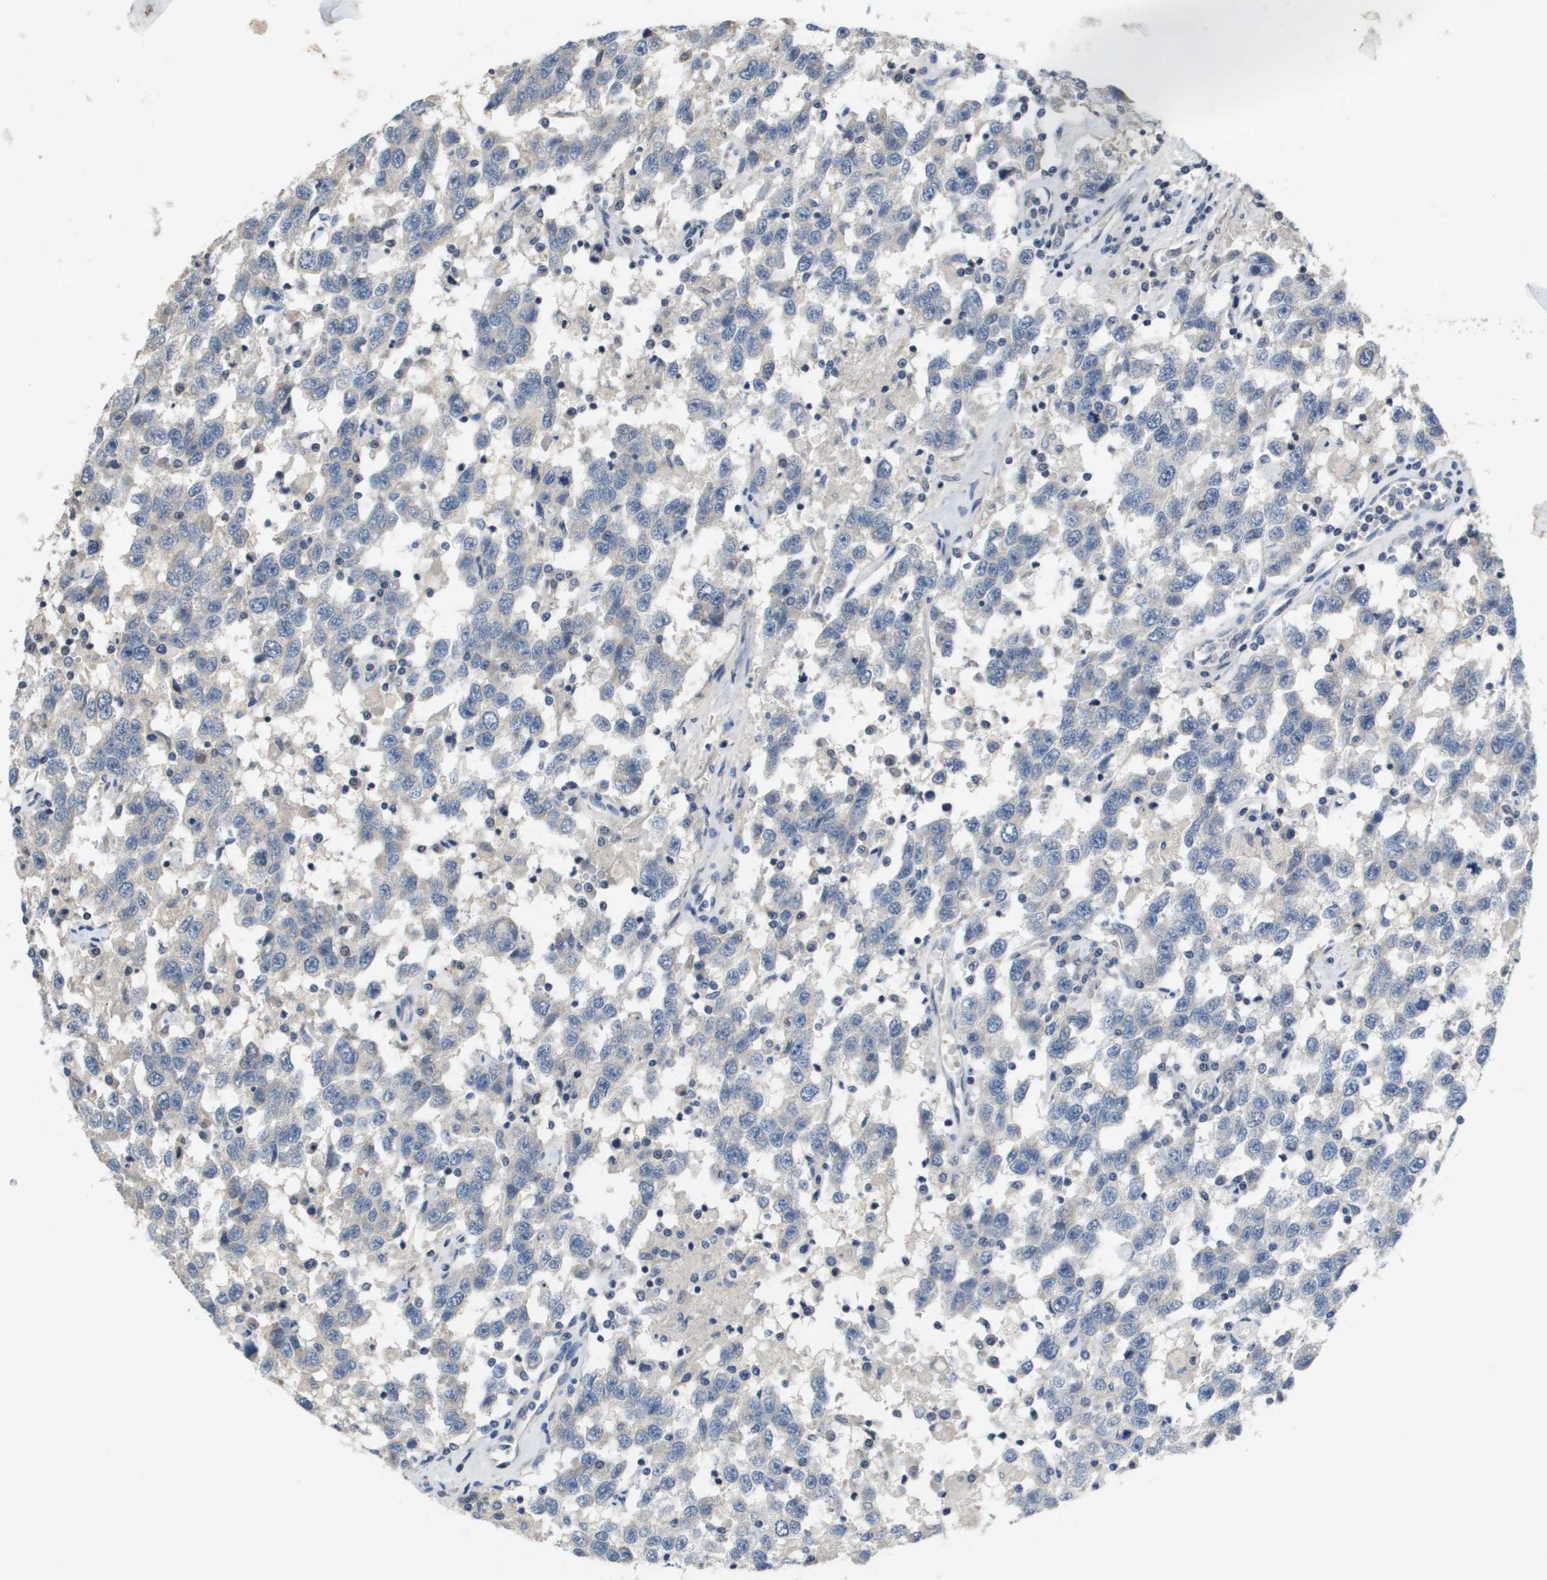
{"staining": {"intensity": "negative", "quantity": "none", "location": "none"}, "tissue": "testis cancer", "cell_type": "Tumor cells", "image_type": "cancer", "snomed": [{"axis": "morphology", "description": "Seminoma, NOS"}, {"axis": "topography", "description": "Testis"}], "caption": "DAB immunohistochemical staining of human testis cancer displays no significant expression in tumor cells.", "gene": "CAPN11", "patient": {"sex": "male", "age": 41}}